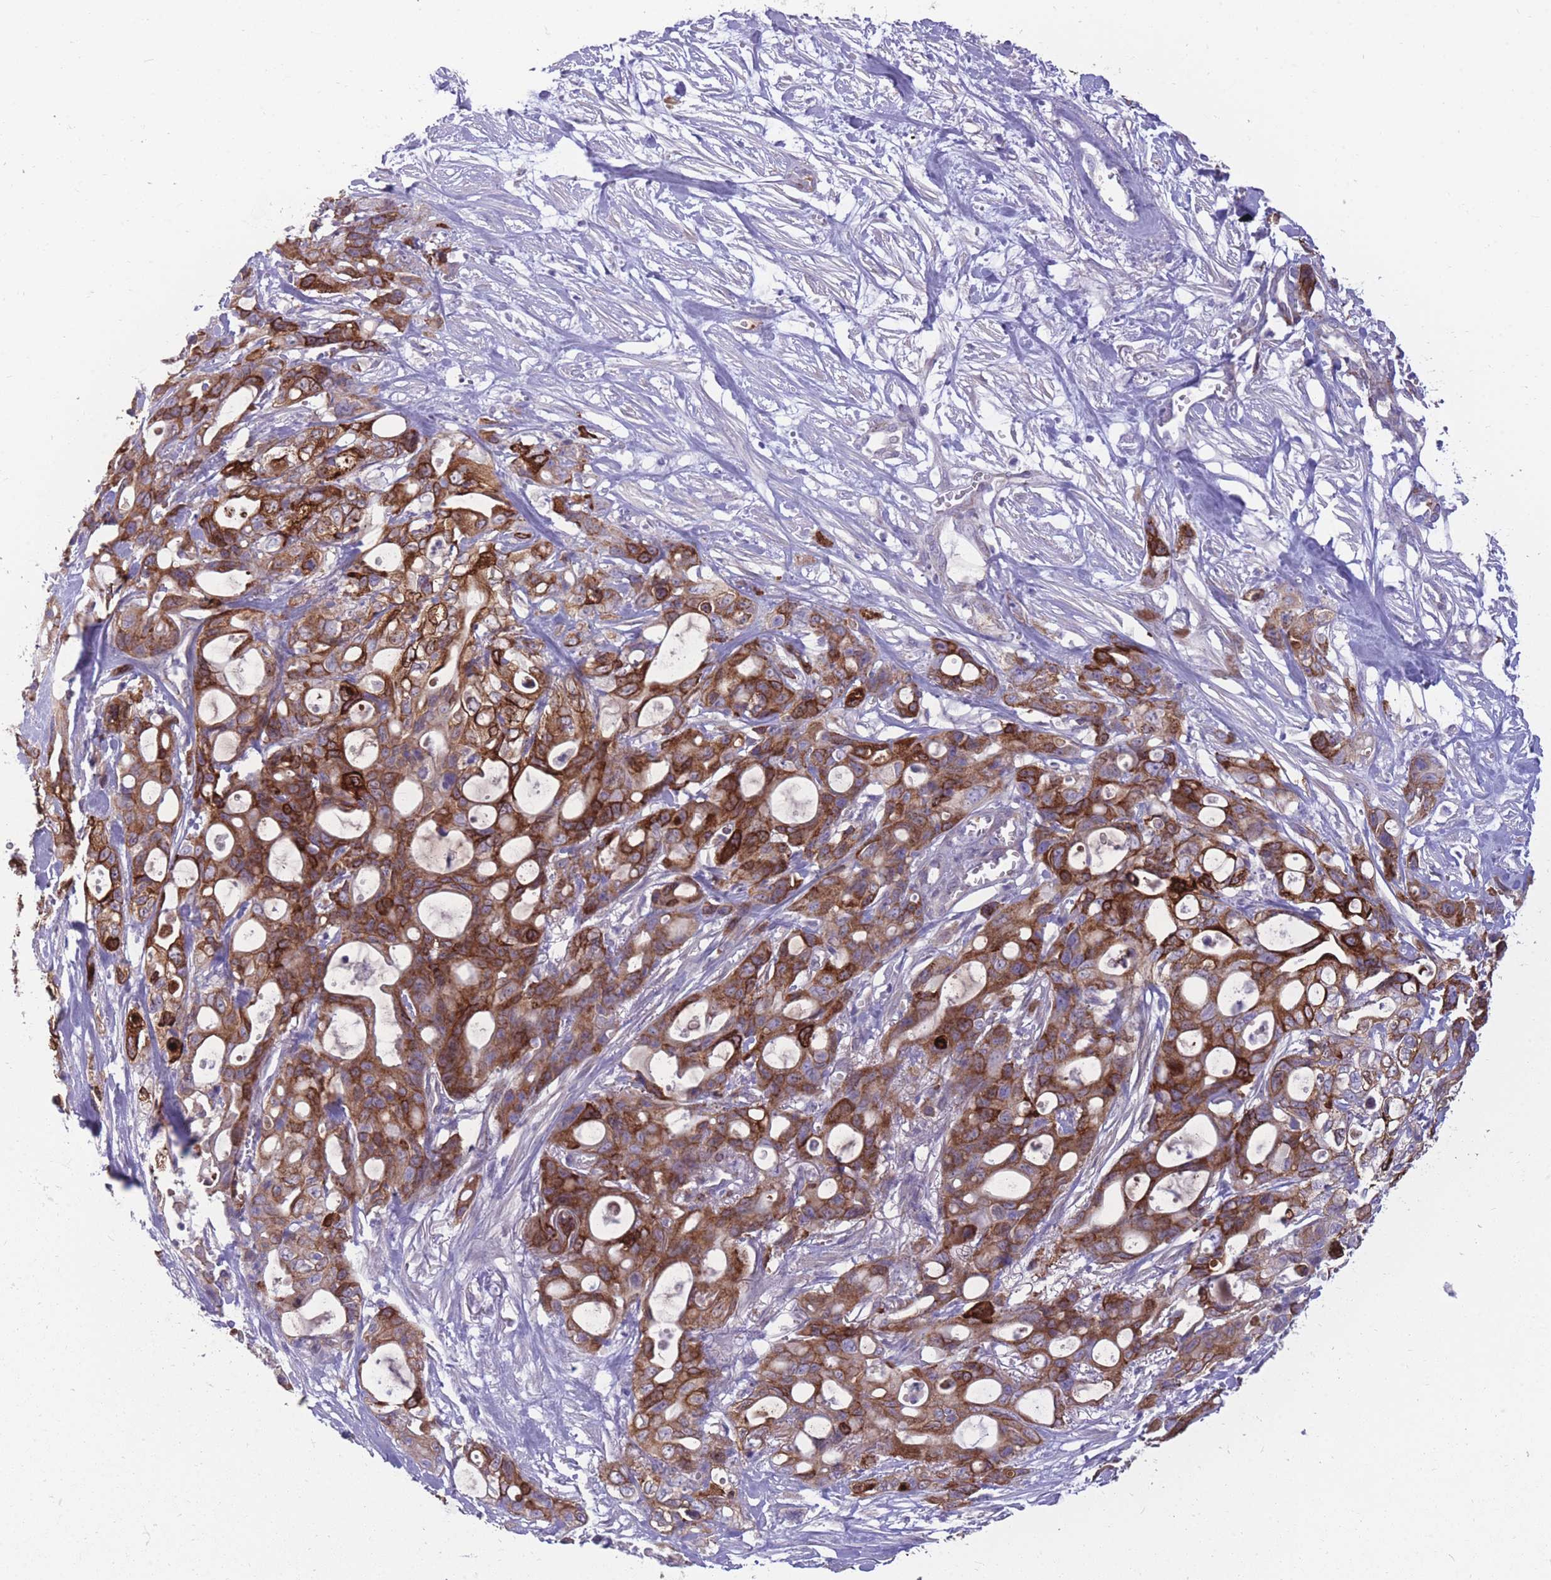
{"staining": {"intensity": "strong", "quantity": ">75%", "location": "cytoplasmic/membranous"}, "tissue": "ovarian cancer", "cell_type": "Tumor cells", "image_type": "cancer", "snomed": [{"axis": "morphology", "description": "Cystadenocarcinoma, mucinous, NOS"}, {"axis": "topography", "description": "Ovary"}], "caption": "Immunohistochemistry (IHC) micrograph of neoplastic tissue: human ovarian cancer stained using immunohistochemistry exhibits high levels of strong protein expression localized specifically in the cytoplasmic/membranous of tumor cells, appearing as a cytoplasmic/membranous brown color.", "gene": "RGS11", "patient": {"sex": "female", "age": 70}}